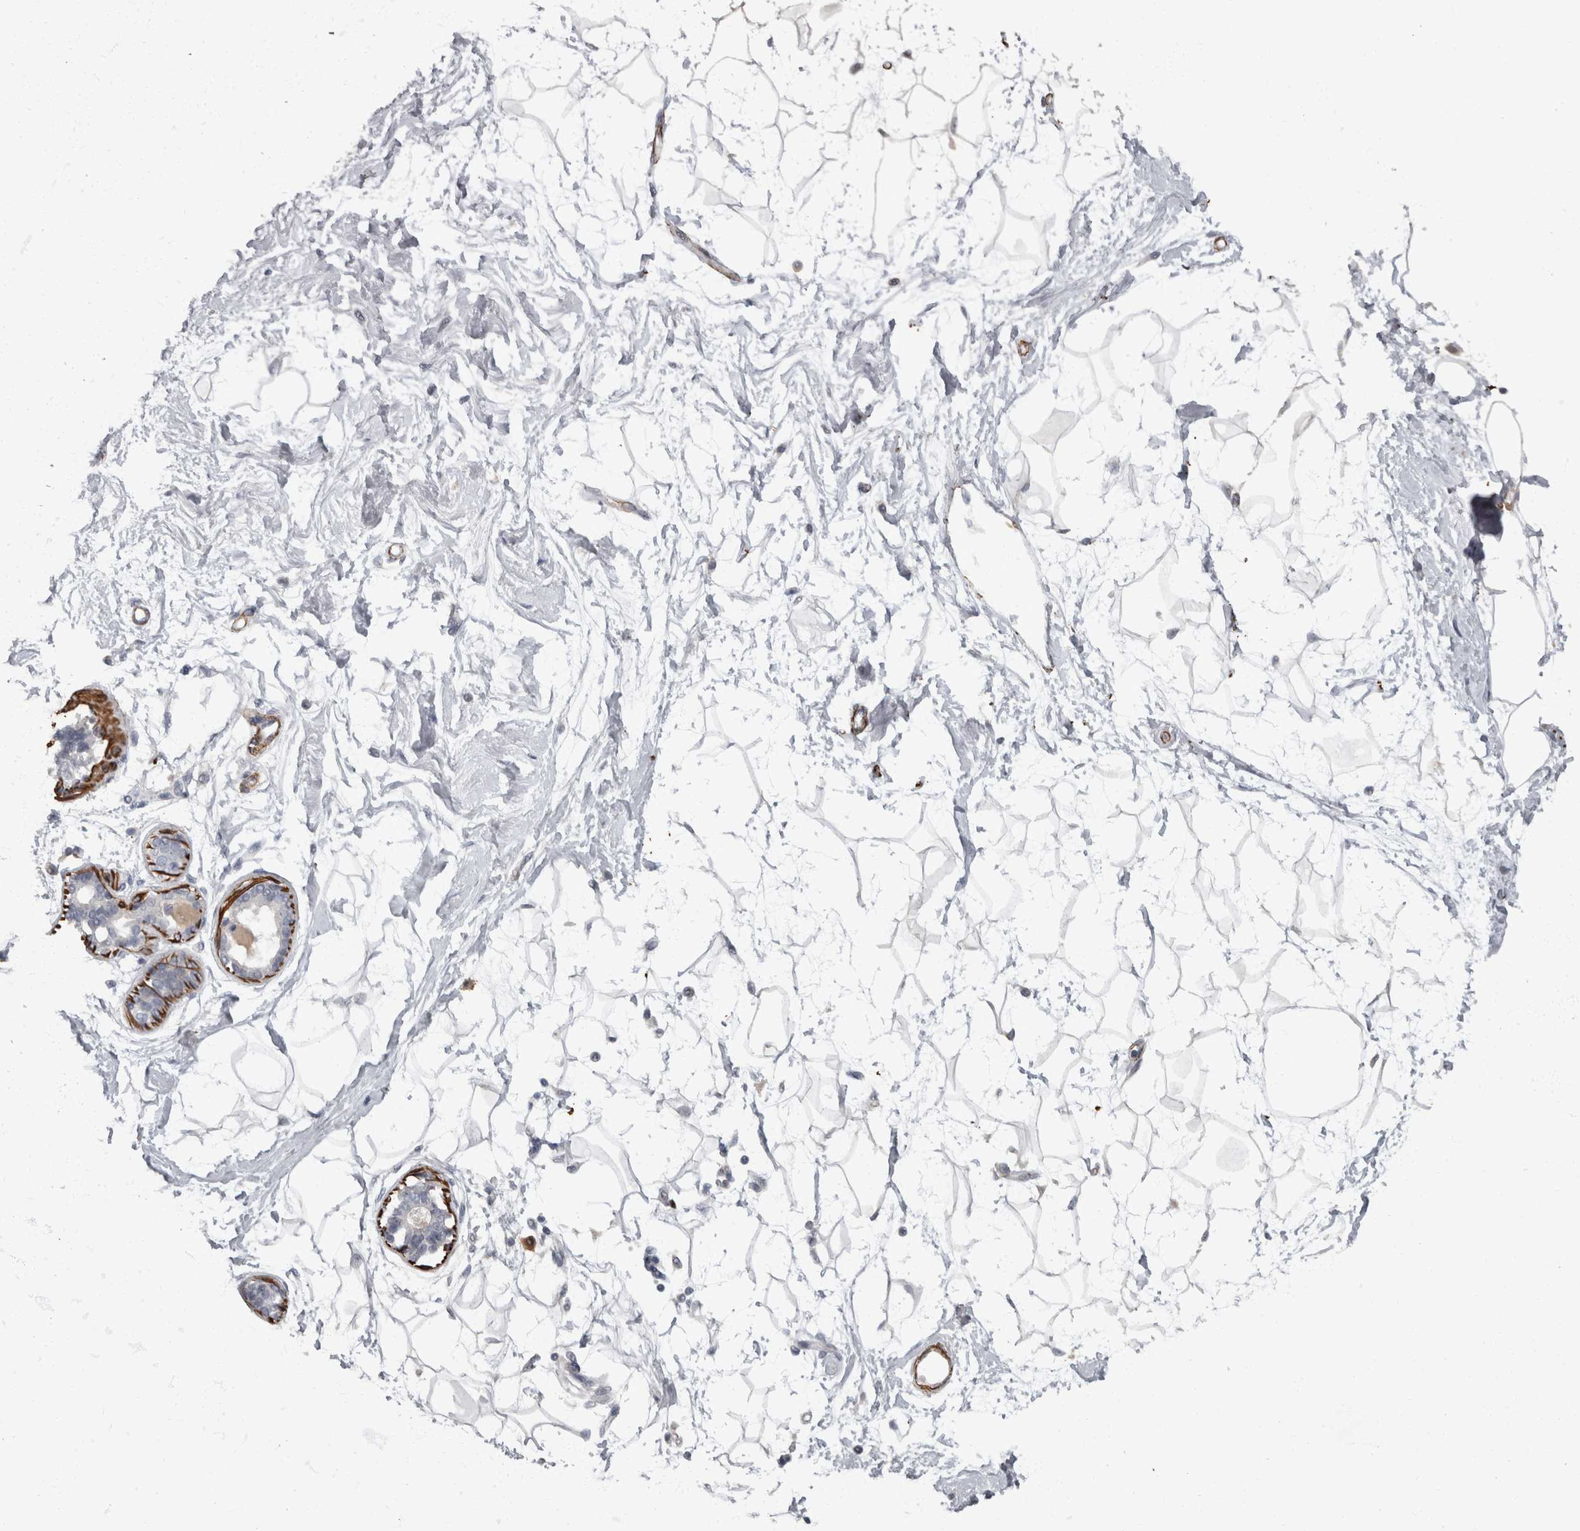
{"staining": {"intensity": "negative", "quantity": "none", "location": "none"}, "tissue": "breast", "cell_type": "Adipocytes", "image_type": "normal", "snomed": [{"axis": "morphology", "description": "Normal tissue, NOS"}, {"axis": "topography", "description": "Breast"}], "caption": "This is an immunohistochemistry photomicrograph of unremarkable breast. There is no positivity in adipocytes.", "gene": "MASTL", "patient": {"sex": "female", "age": 45}}